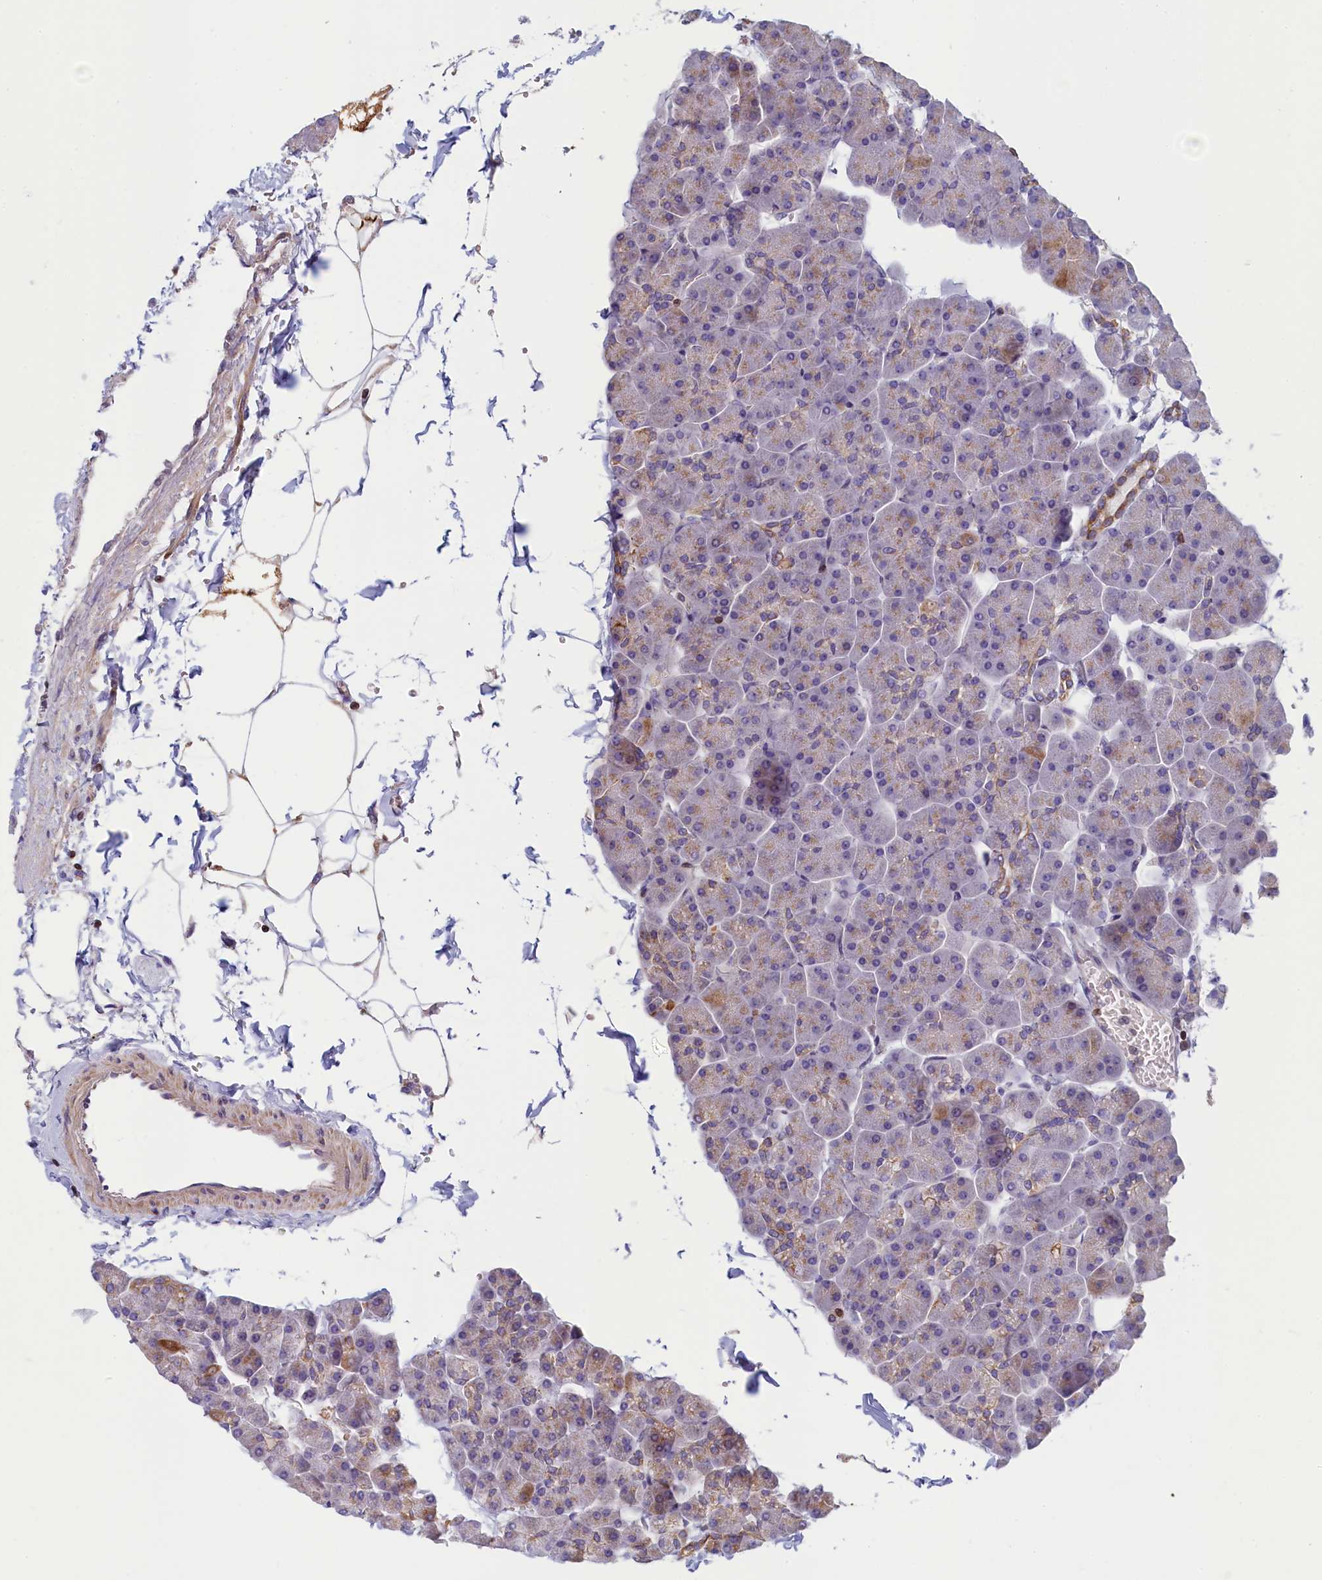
{"staining": {"intensity": "moderate", "quantity": "<25%", "location": "cytoplasmic/membranous"}, "tissue": "pancreas", "cell_type": "Exocrine glandular cells", "image_type": "normal", "snomed": [{"axis": "morphology", "description": "Normal tissue, NOS"}, {"axis": "topography", "description": "Pancreas"}], "caption": "The photomicrograph demonstrates a brown stain indicating the presence of a protein in the cytoplasmic/membranous of exocrine glandular cells in pancreas.", "gene": "TRAF3IP3", "patient": {"sex": "male", "age": 35}}